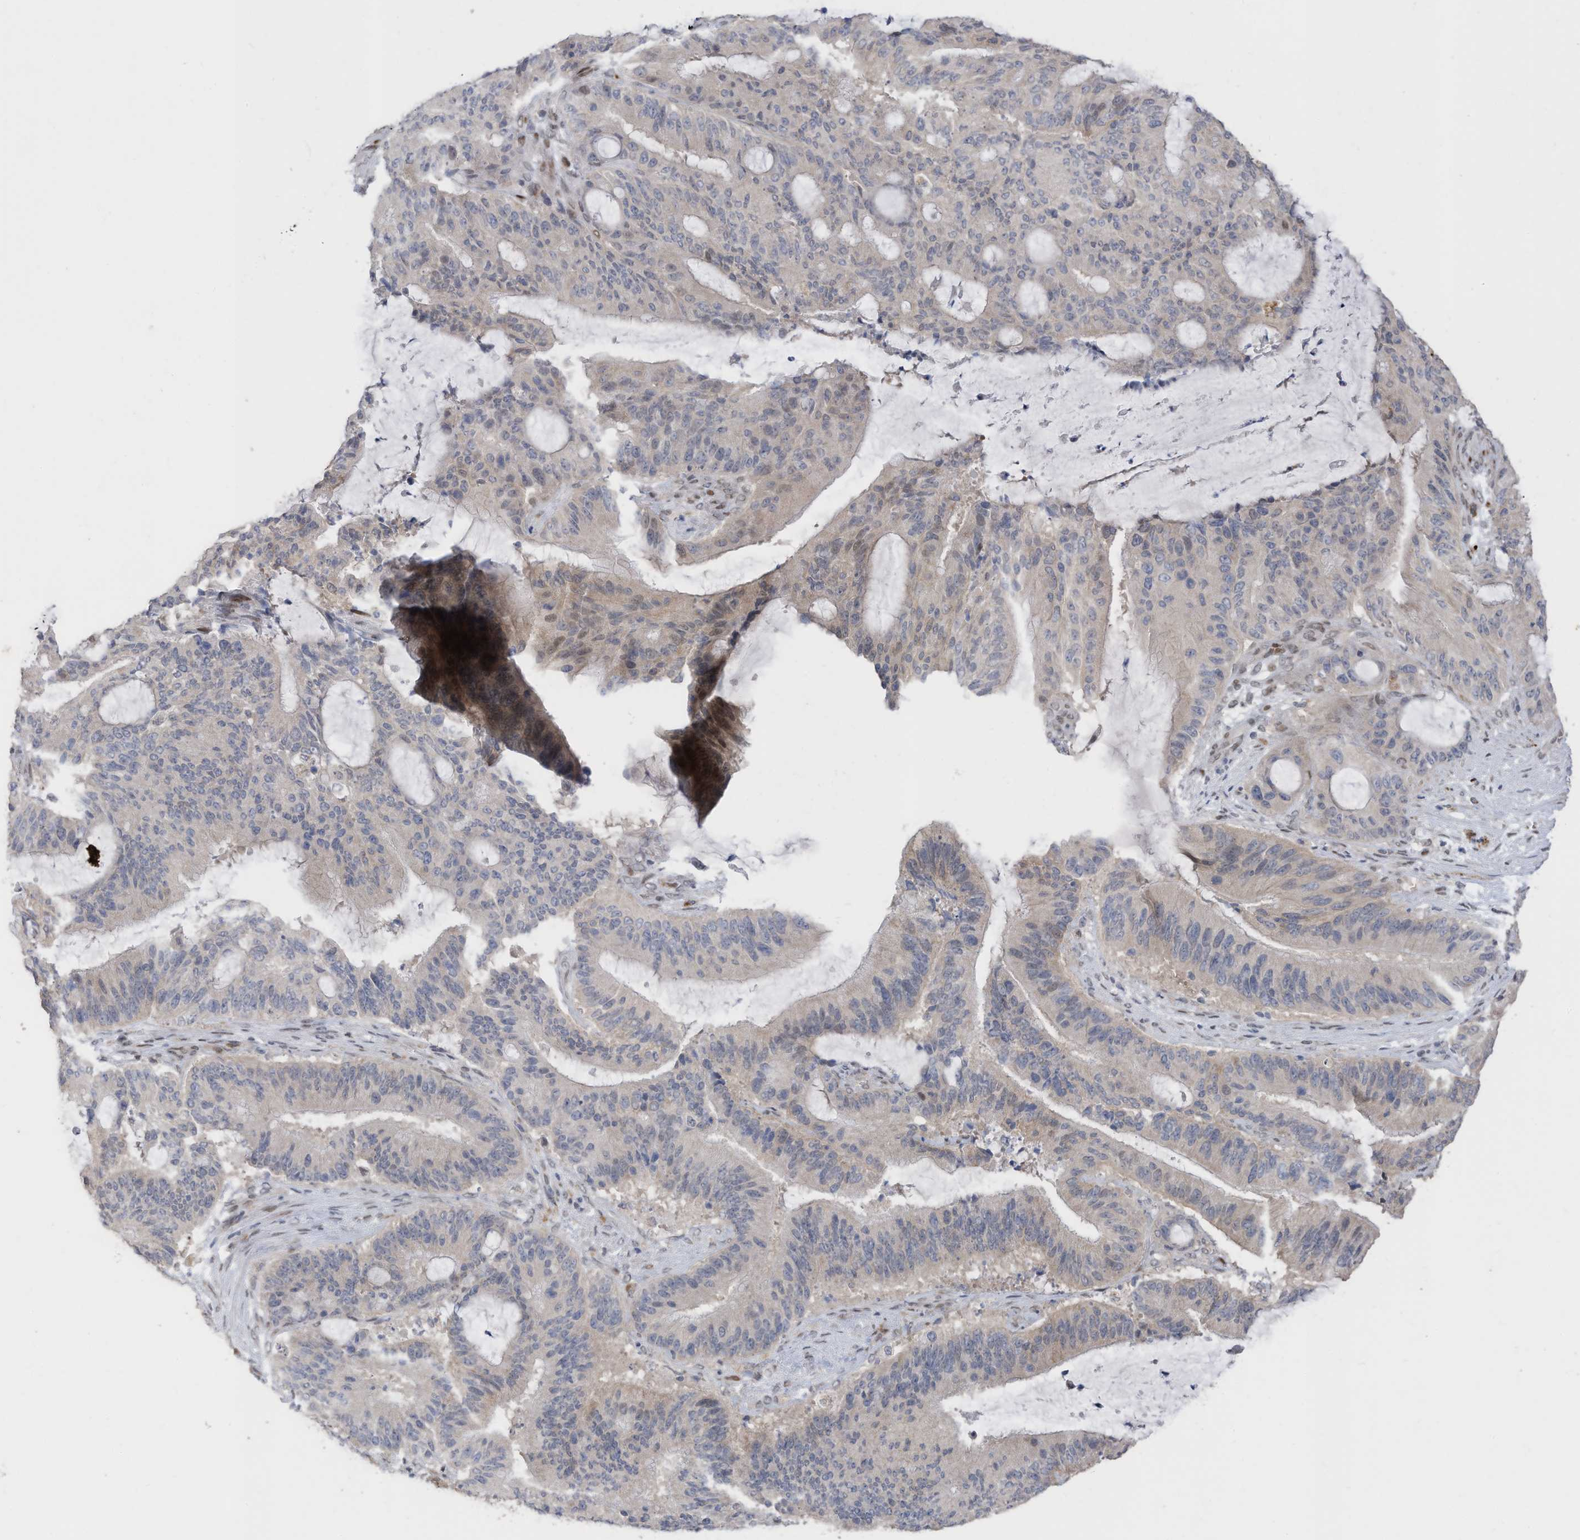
{"staining": {"intensity": "weak", "quantity": "<25%", "location": "cytoplasmic/membranous,nuclear"}, "tissue": "liver cancer", "cell_type": "Tumor cells", "image_type": "cancer", "snomed": [{"axis": "morphology", "description": "Normal tissue, NOS"}, {"axis": "morphology", "description": "Cholangiocarcinoma"}, {"axis": "topography", "description": "Liver"}, {"axis": "topography", "description": "Peripheral nerve tissue"}], "caption": "Tumor cells show no significant positivity in liver cancer (cholangiocarcinoma).", "gene": "RABL3", "patient": {"sex": "female", "age": 73}}